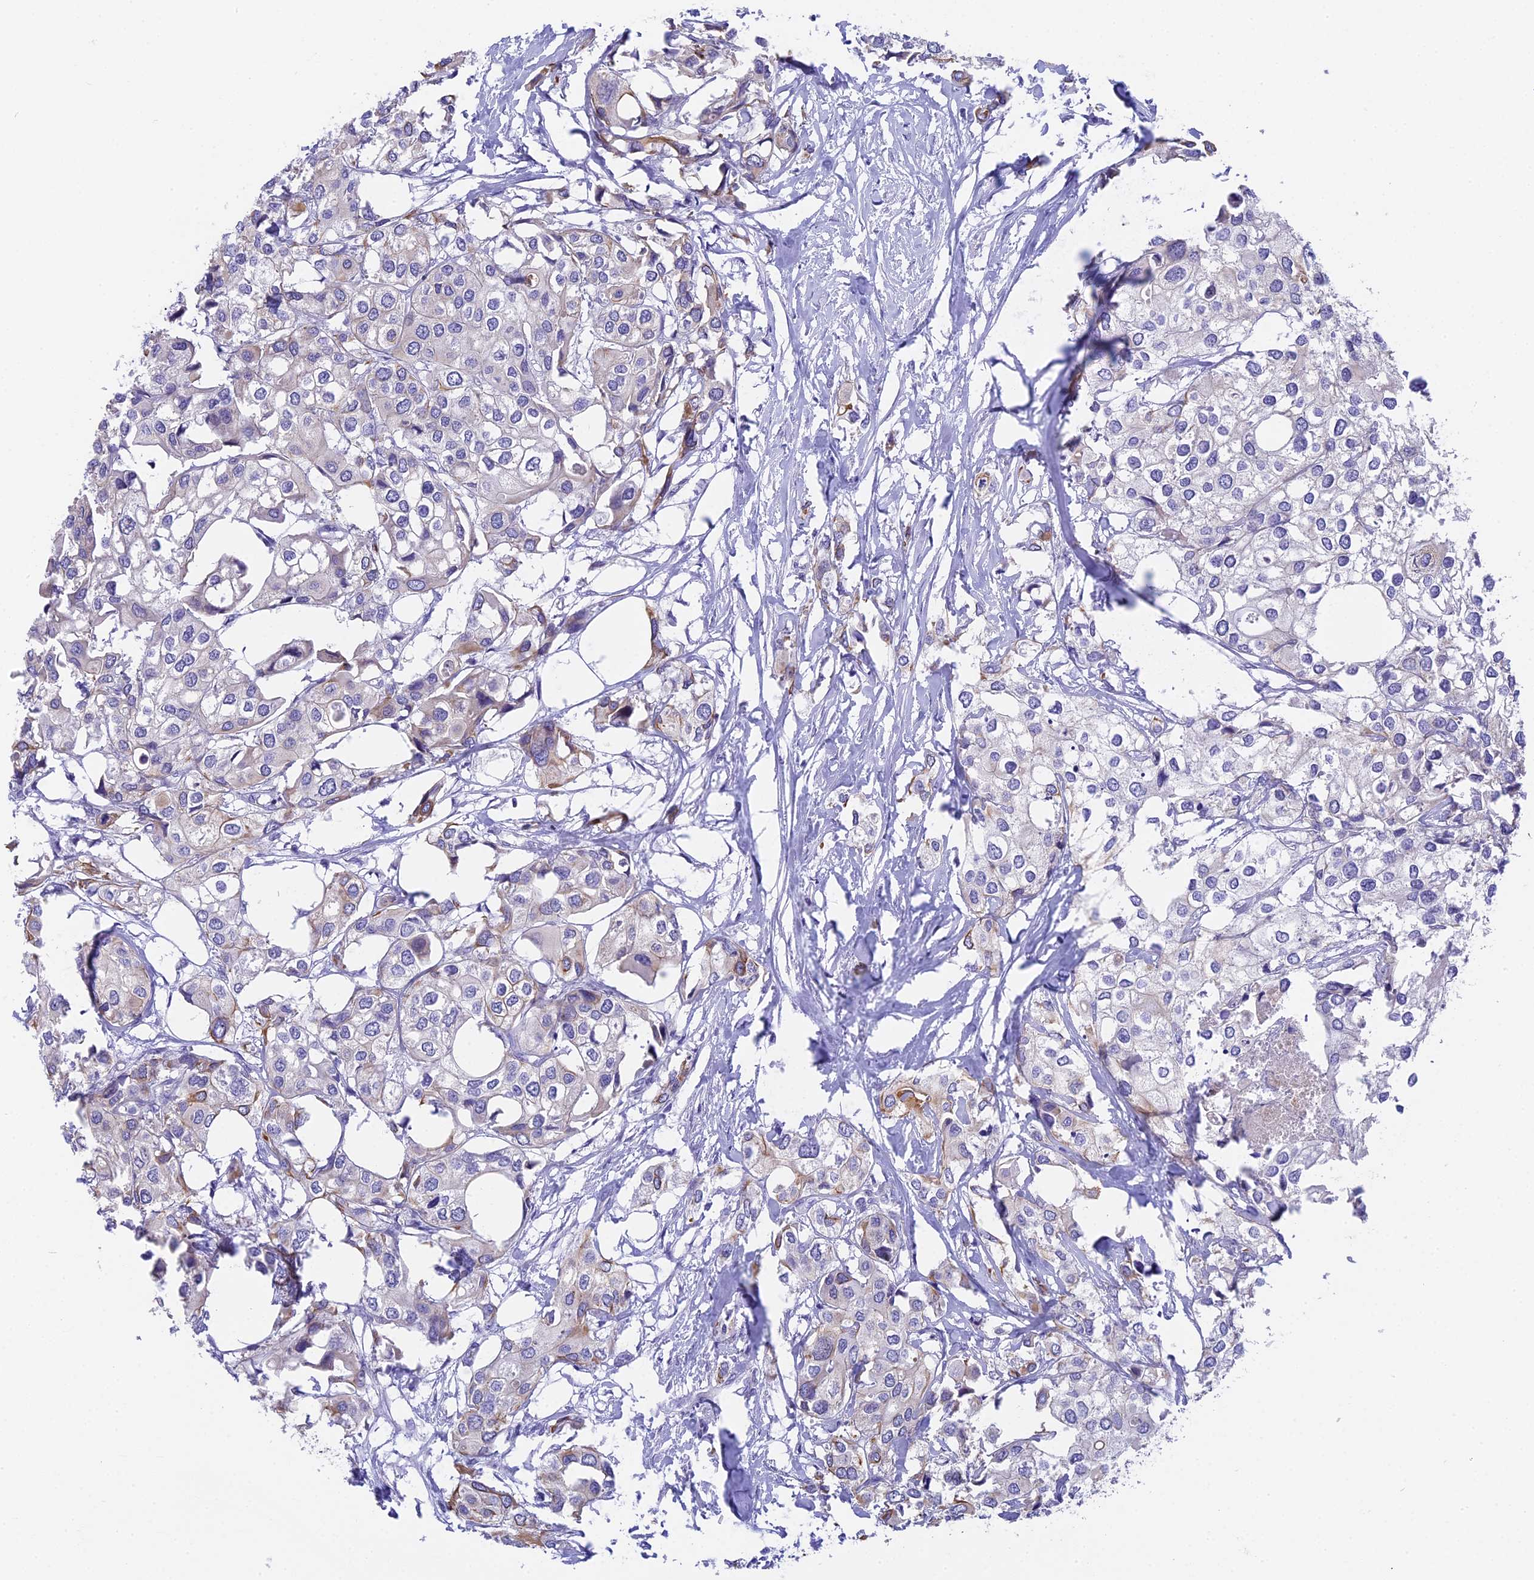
{"staining": {"intensity": "weak", "quantity": "<25%", "location": "cytoplasmic/membranous"}, "tissue": "urothelial cancer", "cell_type": "Tumor cells", "image_type": "cancer", "snomed": [{"axis": "morphology", "description": "Urothelial carcinoma, High grade"}, {"axis": "topography", "description": "Urinary bladder"}], "caption": "The histopathology image exhibits no significant positivity in tumor cells of urothelial cancer. (Stains: DAB immunohistochemistry (IHC) with hematoxylin counter stain, Microscopy: brightfield microscopy at high magnification).", "gene": "TACSTD2", "patient": {"sex": "male", "age": 64}}